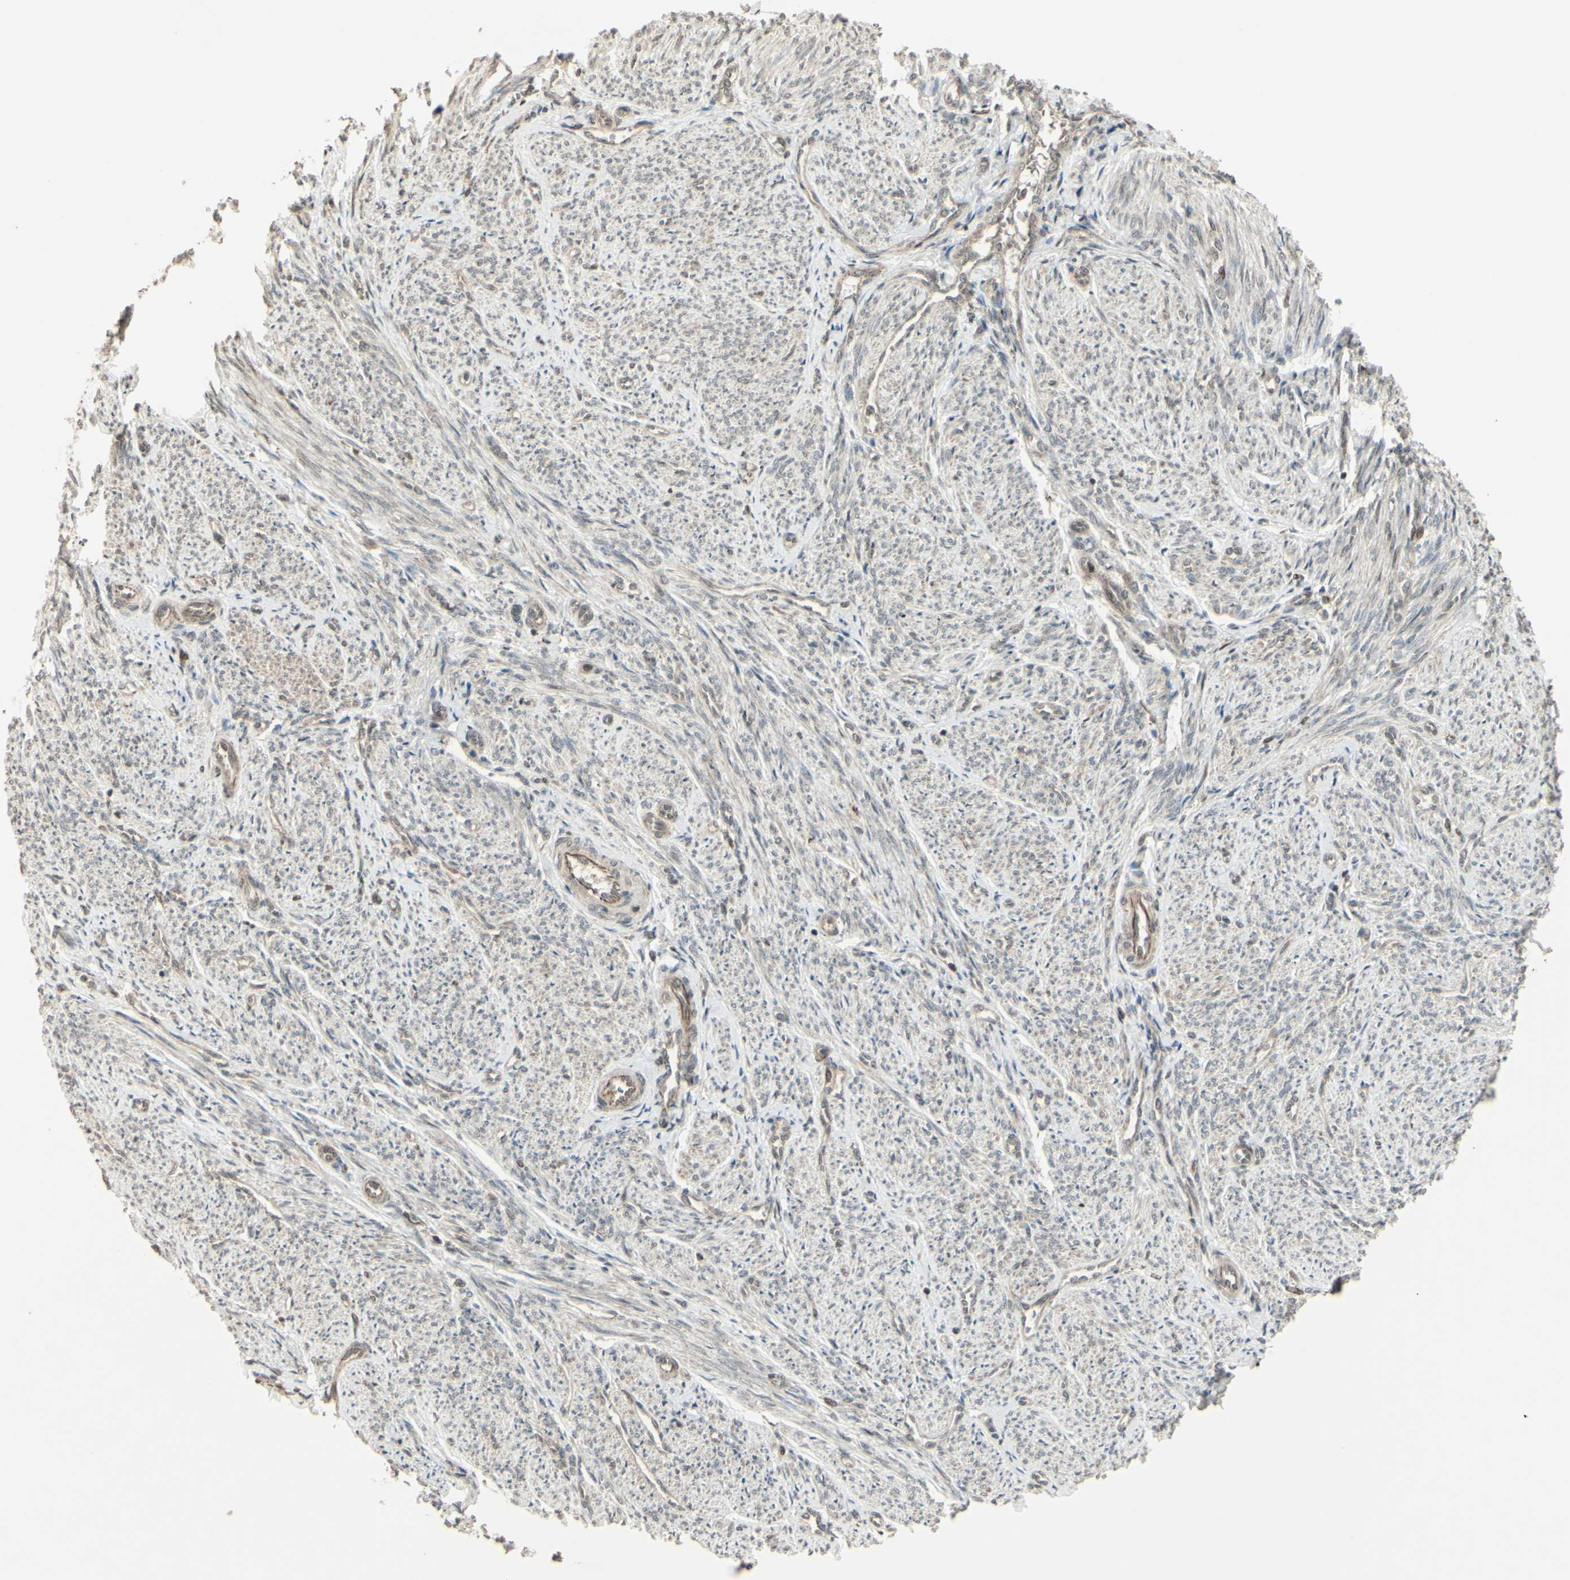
{"staining": {"intensity": "weak", "quantity": "25%-75%", "location": "cytoplasmic/membranous"}, "tissue": "smooth muscle", "cell_type": "Smooth muscle cells", "image_type": "normal", "snomed": [{"axis": "morphology", "description": "Normal tissue, NOS"}, {"axis": "topography", "description": "Smooth muscle"}], "caption": "Benign smooth muscle was stained to show a protein in brown. There is low levels of weak cytoplasmic/membranous expression in approximately 25%-75% of smooth muscle cells.", "gene": "BLNK", "patient": {"sex": "female", "age": 65}}